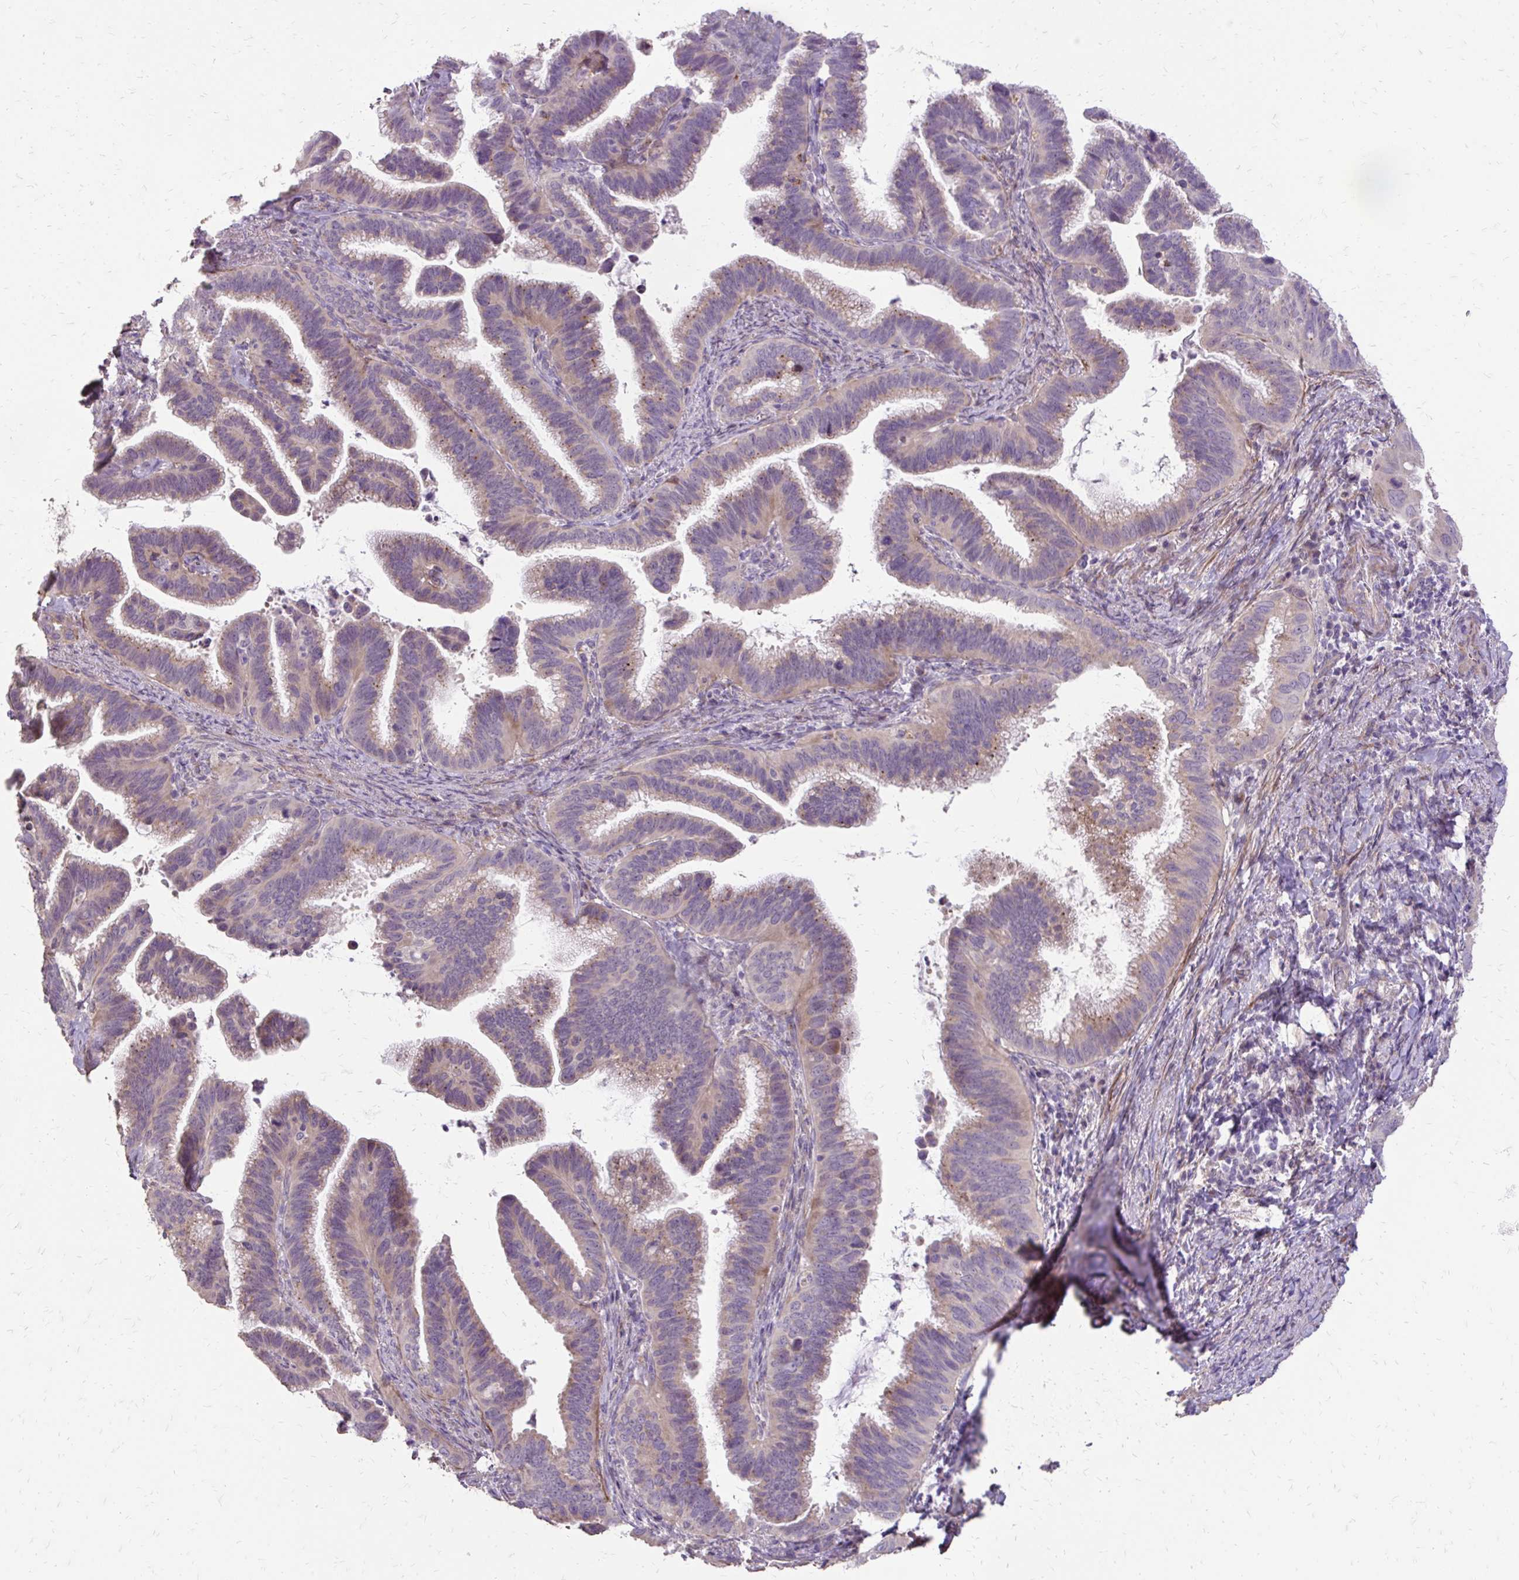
{"staining": {"intensity": "weak", "quantity": "25%-75%", "location": "cytoplasmic/membranous"}, "tissue": "cervical cancer", "cell_type": "Tumor cells", "image_type": "cancer", "snomed": [{"axis": "morphology", "description": "Adenocarcinoma, NOS"}, {"axis": "topography", "description": "Cervix"}], "caption": "Human adenocarcinoma (cervical) stained with a brown dye displays weak cytoplasmic/membranous positive positivity in about 25%-75% of tumor cells.", "gene": "MYORG", "patient": {"sex": "female", "age": 61}}